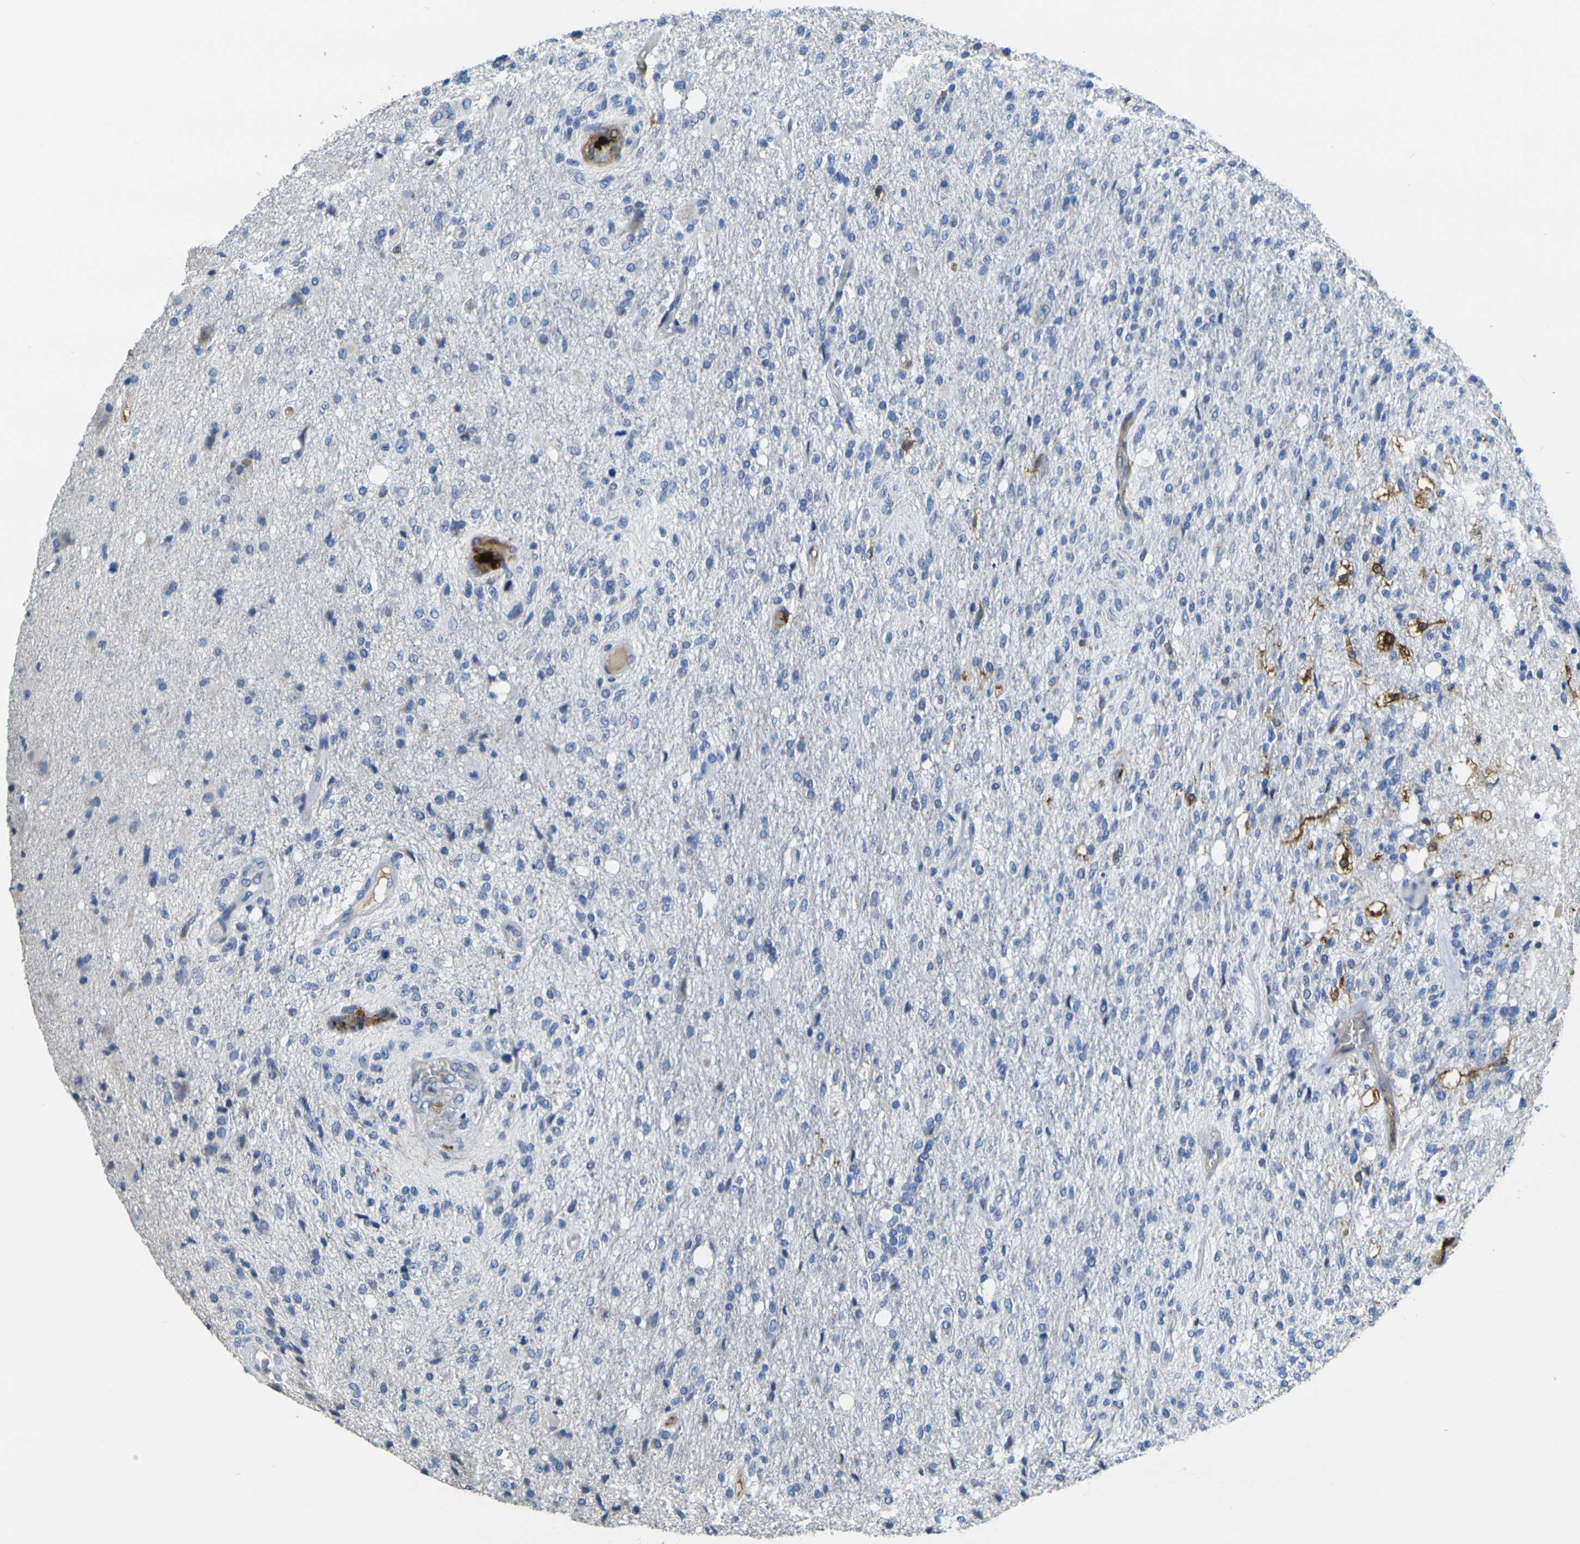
{"staining": {"intensity": "strong", "quantity": "<25%", "location": "cytoplasmic/membranous,nuclear"}, "tissue": "glioma", "cell_type": "Tumor cells", "image_type": "cancer", "snomed": [{"axis": "morphology", "description": "Normal tissue, NOS"}, {"axis": "morphology", "description": "Glioma, malignant, High grade"}, {"axis": "topography", "description": "Cerebral cortex"}], "caption": "Immunohistochemistry (DAB (3,3'-diaminobenzidine)) staining of human glioma shows strong cytoplasmic/membranous and nuclear protein staining in approximately <25% of tumor cells.", "gene": "S100A9", "patient": {"sex": "male", "age": 77}}